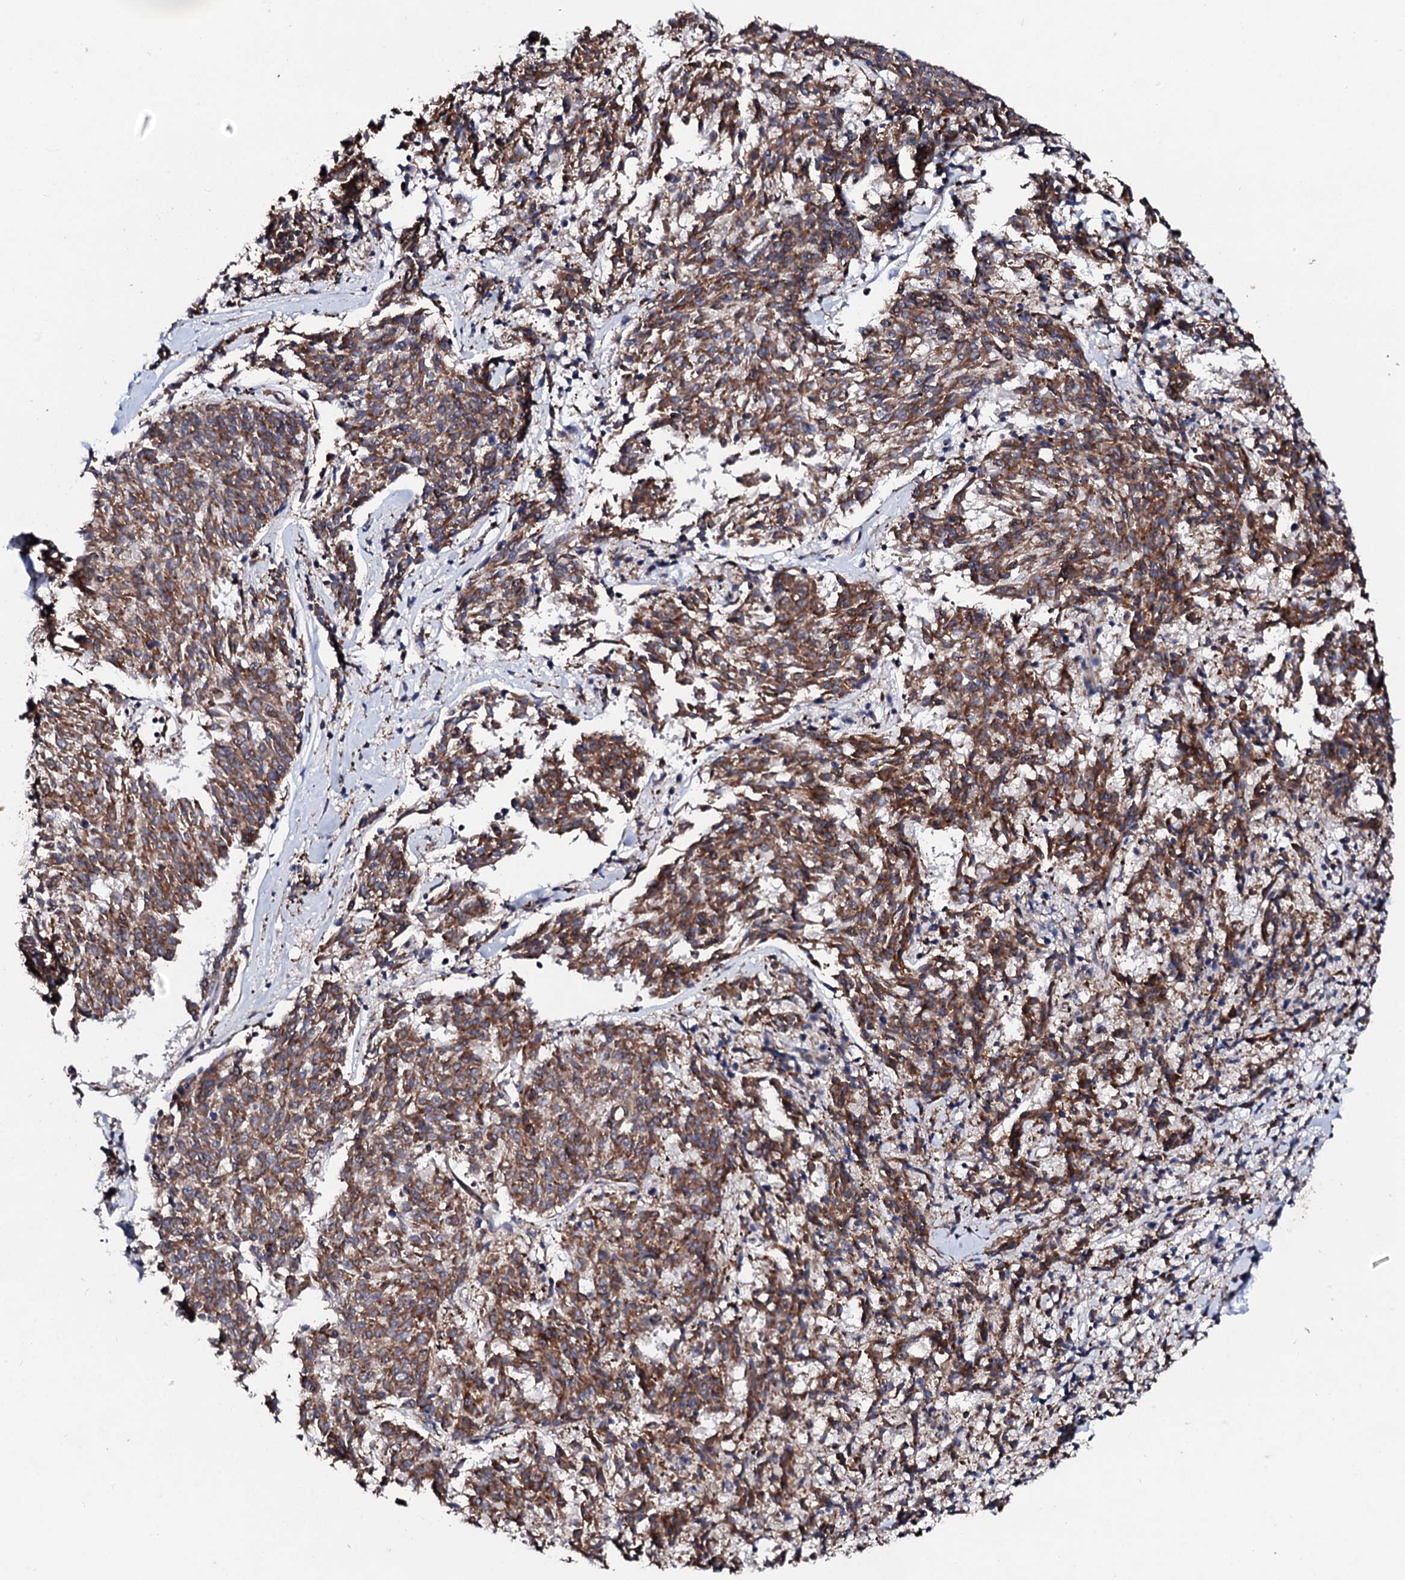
{"staining": {"intensity": "moderate", "quantity": ">75%", "location": "cytoplasmic/membranous"}, "tissue": "melanoma", "cell_type": "Tumor cells", "image_type": "cancer", "snomed": [{"axis": "morphology", "description": "Malignant melanoma, NOS"}, {"axis": "topography", "description": "Skin"}], "caption": "This photomicrograph demonstrates malignant melanoma stained with IHC to label a protein in brown. The cytoplasmic/membranous of tumor cells show moderate positivity for the protein. Nuclei are counter-stained blue.", "gene": "DBX1", "patient": {"sex": "female", "age": 72}}